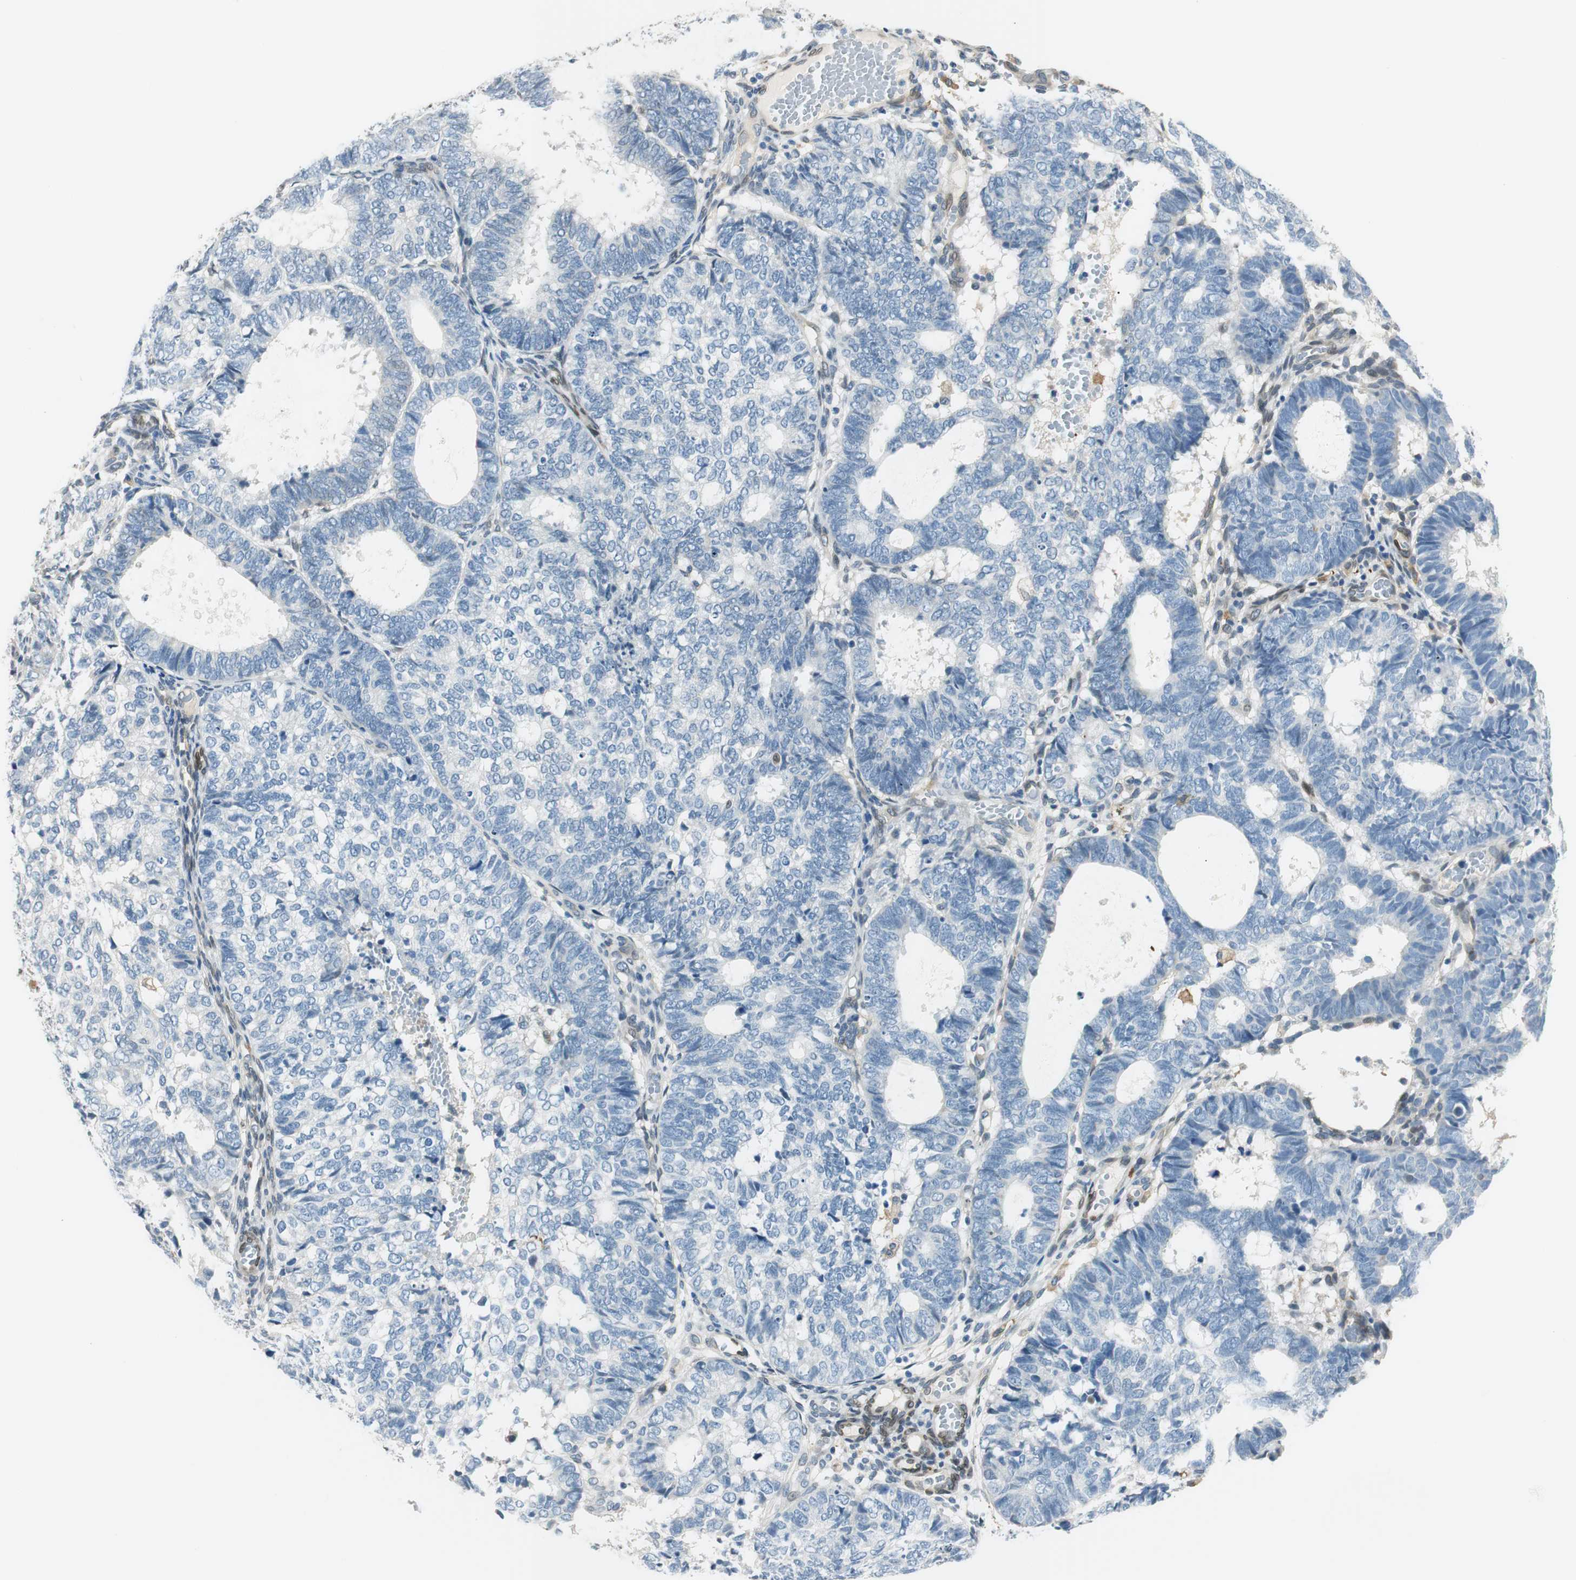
{"staining": {"intensity": "negative", "quantity": "none", "location": "none"}, "tissue": "endometrial cancer", "cell_type": "Tumor cells", "image_type": "cancer", "snomed": [{"axis": "morphology", "description": "Adenocarcinoma, NOS"}, {"axis": "topography", "description": "Uterus"}], "caption": "An immunohistochemistry (IHC) micrograph of endometrial cancer (adenocarcinoma) is shown. There is no staining in tumor cells of endometrial cancer (adenocarcinoma).", "gene": "TMEM260", "patient": {"sex": "female", "age": 60}}